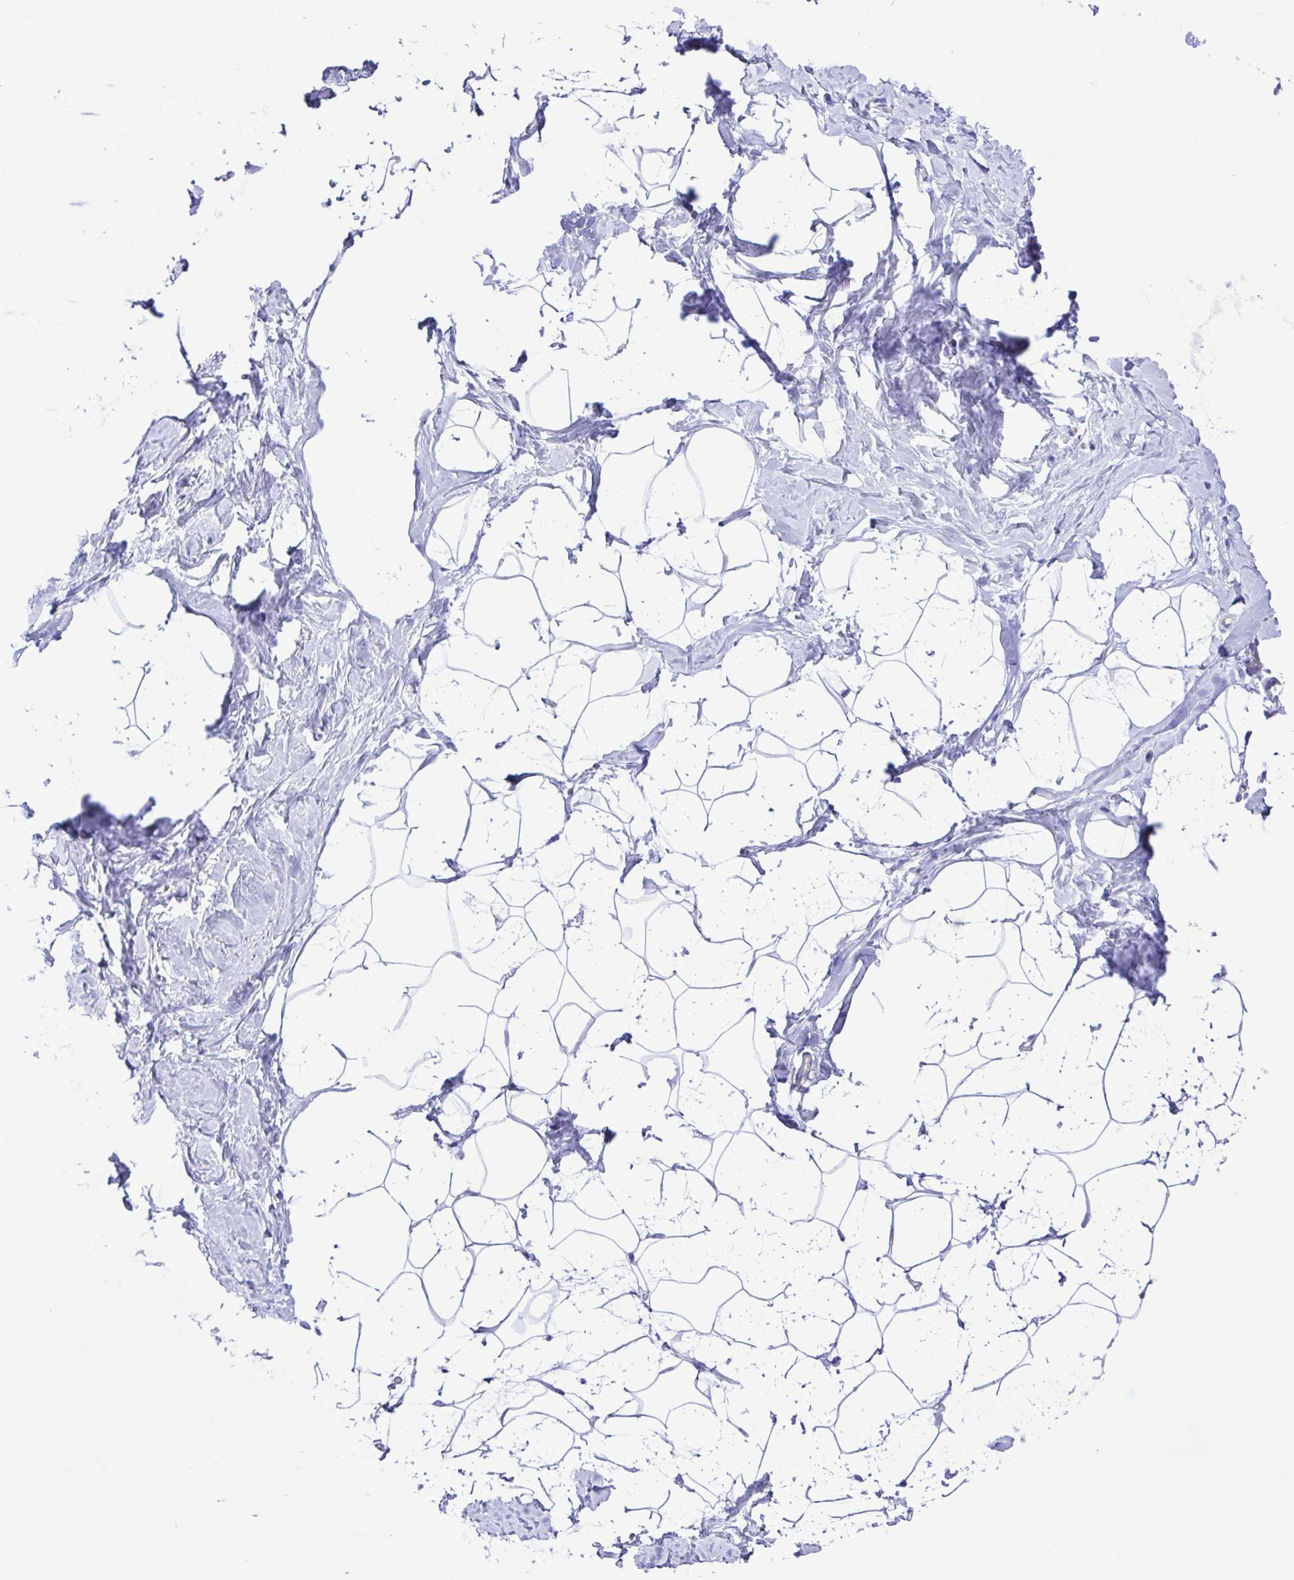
{"staining": {"intensity": "negative", "quantity": "none", "location": "none"}, "tissue": "breast", "cell_type": "Adipocytes", "image_type": "normal", "snomed": [{"axis": "morphology", "description": "Normal tissue, NOS"}, {"axis": "topography", "description": "Breast"}], "caption": "High magnification brightfield microscopy of benign breast stained with DAB (3,3'-diaminobenzidine) (brown) and counterstained with hematoxylin (blue): adipocytes show no significant positivity. (DAB (3,3'-diaminobenzidine) IHC visualized using brightfield microscopy, high magnification).", "gene": "CYP11A1", "patient": {"sex": "female", "age": 32}}